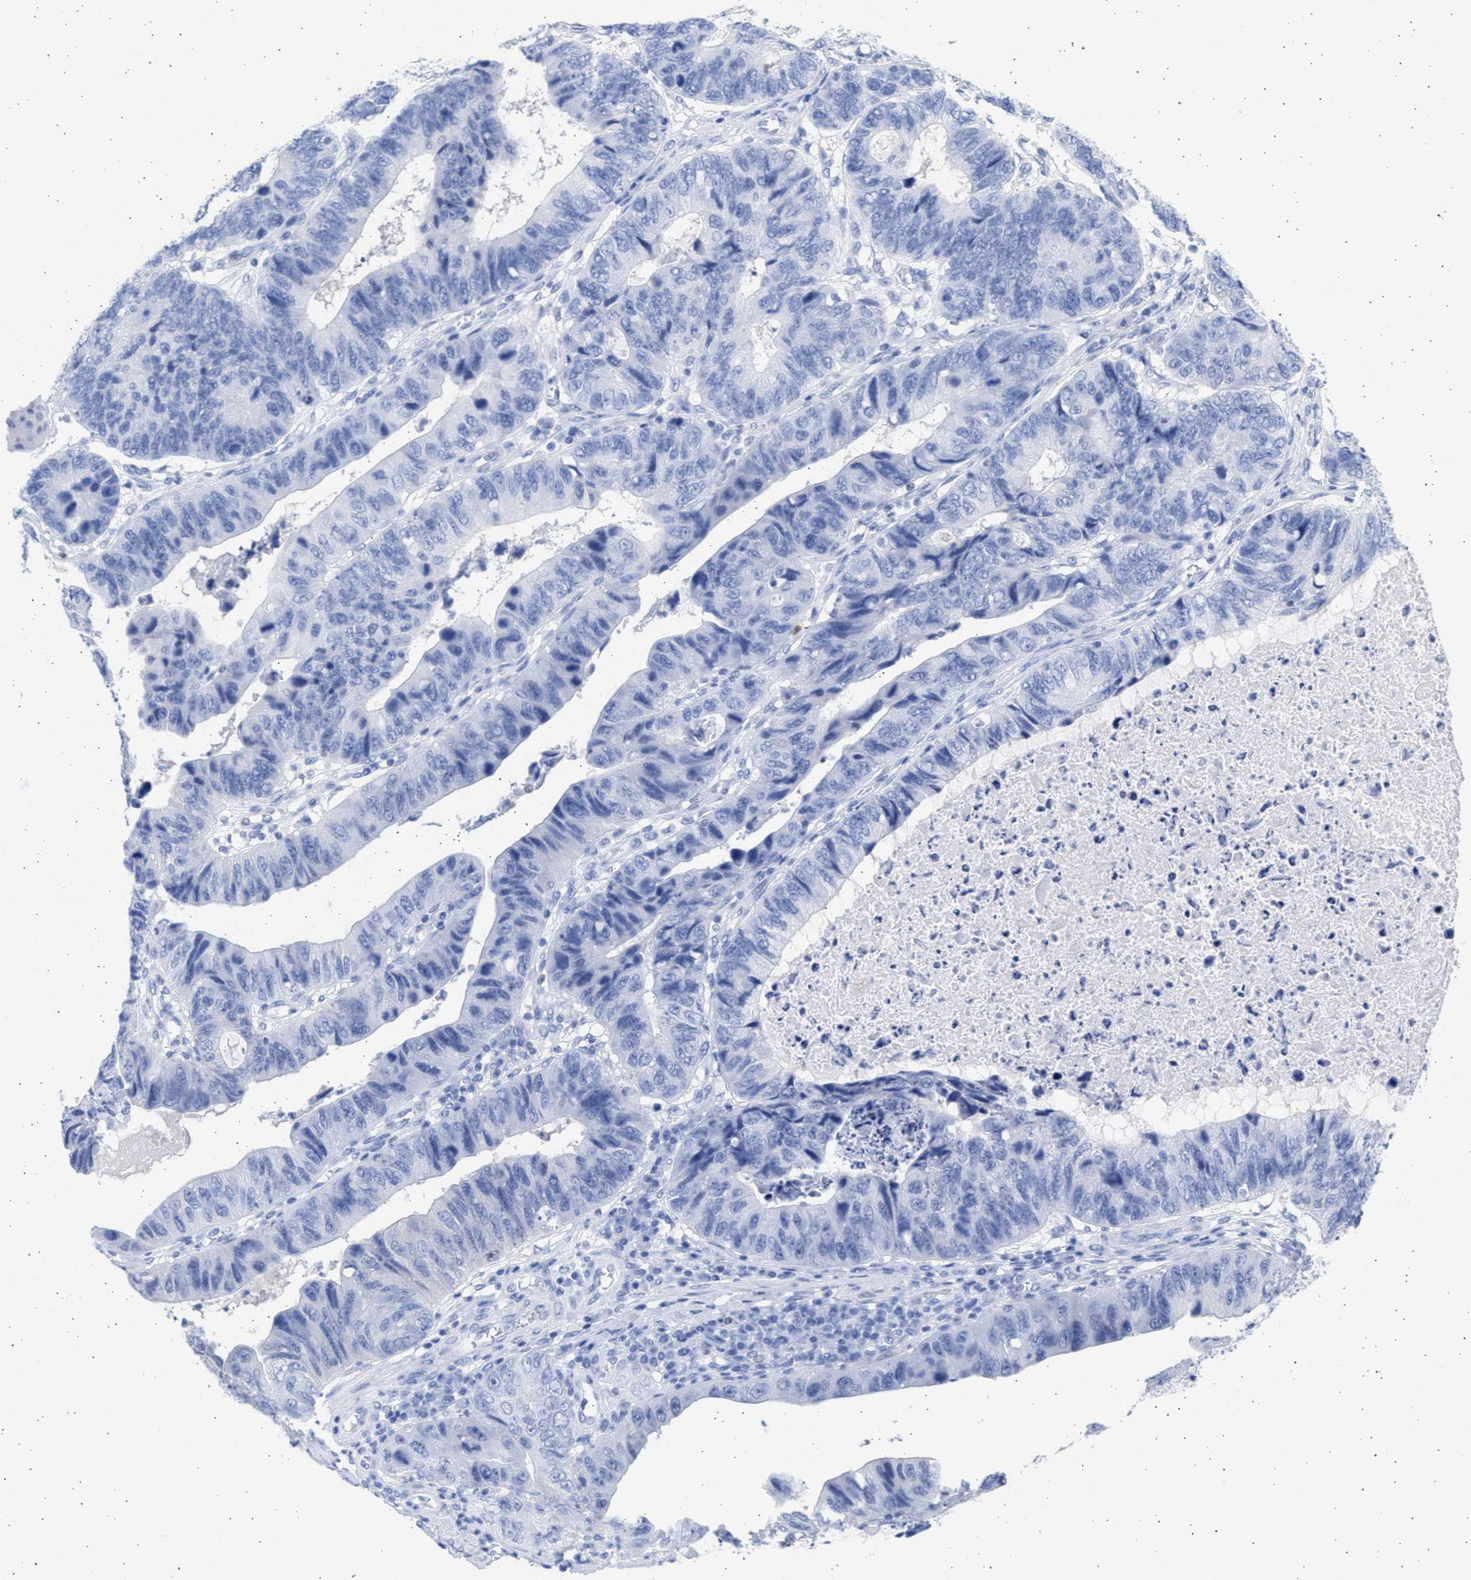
{"staining": {"intensity": "negative", "quantity": "none", "location": "none"}, "tissue": "stomach cancer", "cell_type": "Tumor cells", "image_type": "cancer", "snomed": [{"axis": "morphology", "description": "Adenocarcinoma, NOS"}, {"axis": "topography", "description": "Stomach"}], "caption": "Immunohistochemistry of stomach cancer shows no positivity in tumor cells.", "gene": "ALDOC", "patient": {"sex": "male", "age": 59}}